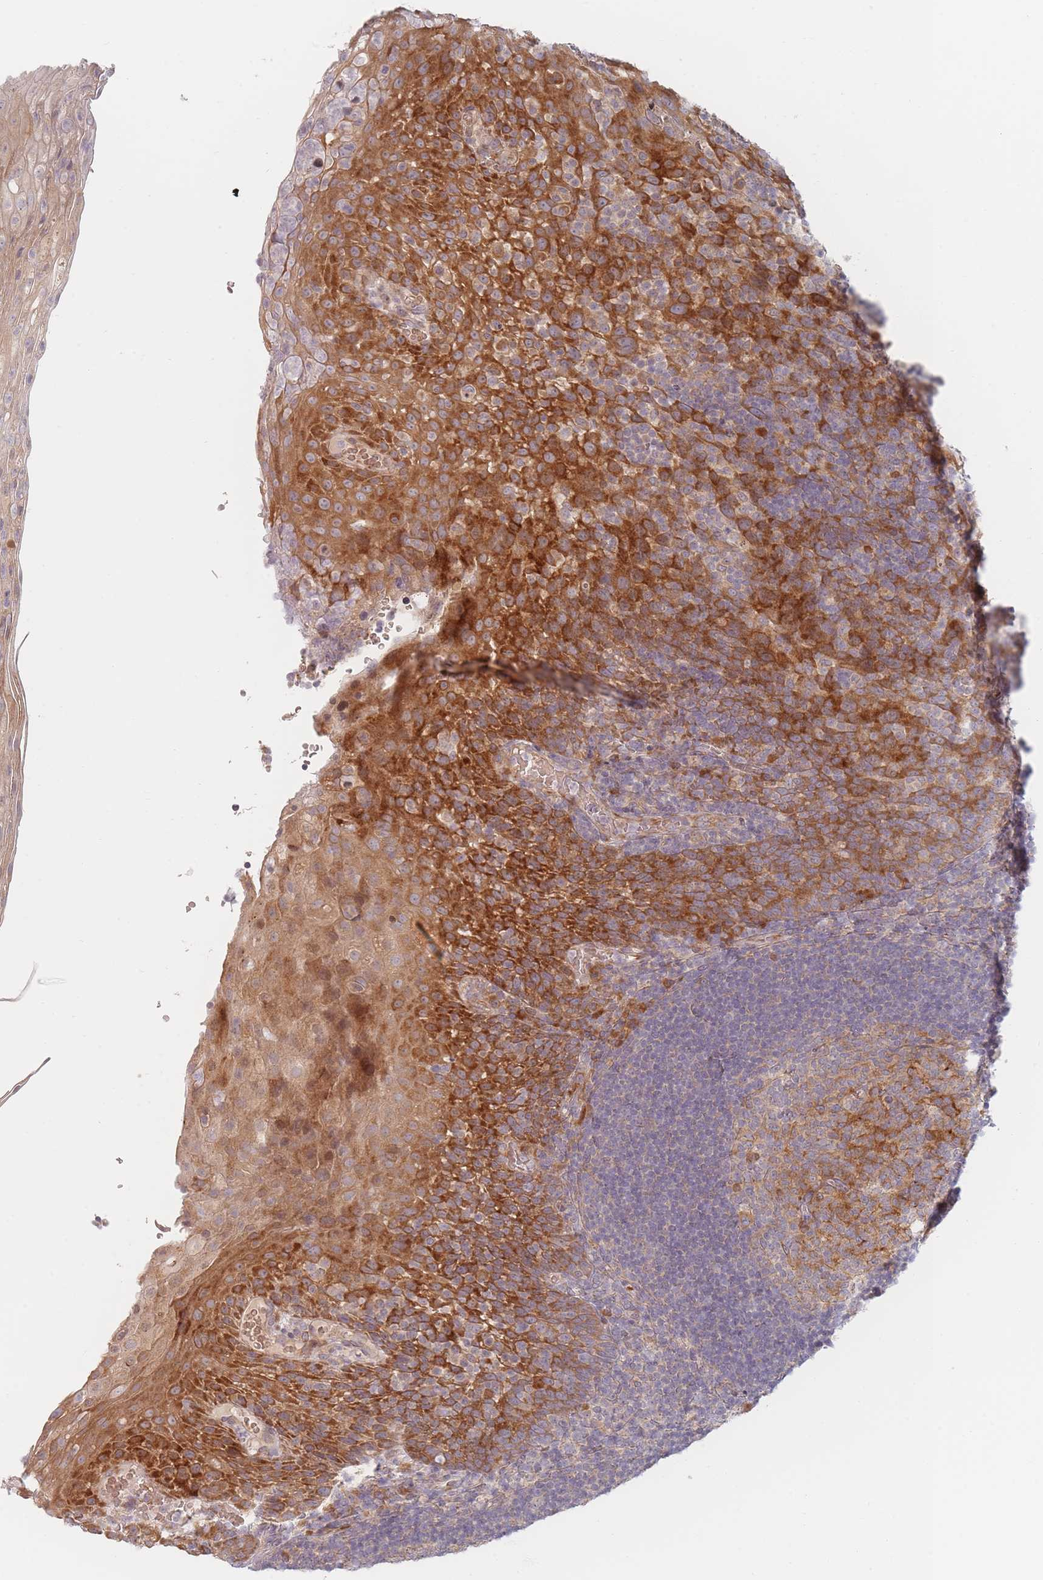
{"staining": {"intensity": "moderate", "quantity": ">75%", "location": "cytoplasmic/membranous"}, "tissue": "tonsil", "cell_type": "Germinal center cells", "image_type": "normal", "snomed": [{"axis": "morphology", "description": "Normal tissue, NOS"}, {"axis": "topography", "description": "Tonsil"}], "caption": "This histopathology image demonstrates immunohistochemistry staining of unremarkable human tonsil, with medium moderate cytoplasmic/membranous staining in approximately >75% of germinal center cells.", "gene": "ZKSCAN7", "patient": {"sex": "male", "age": 17}}